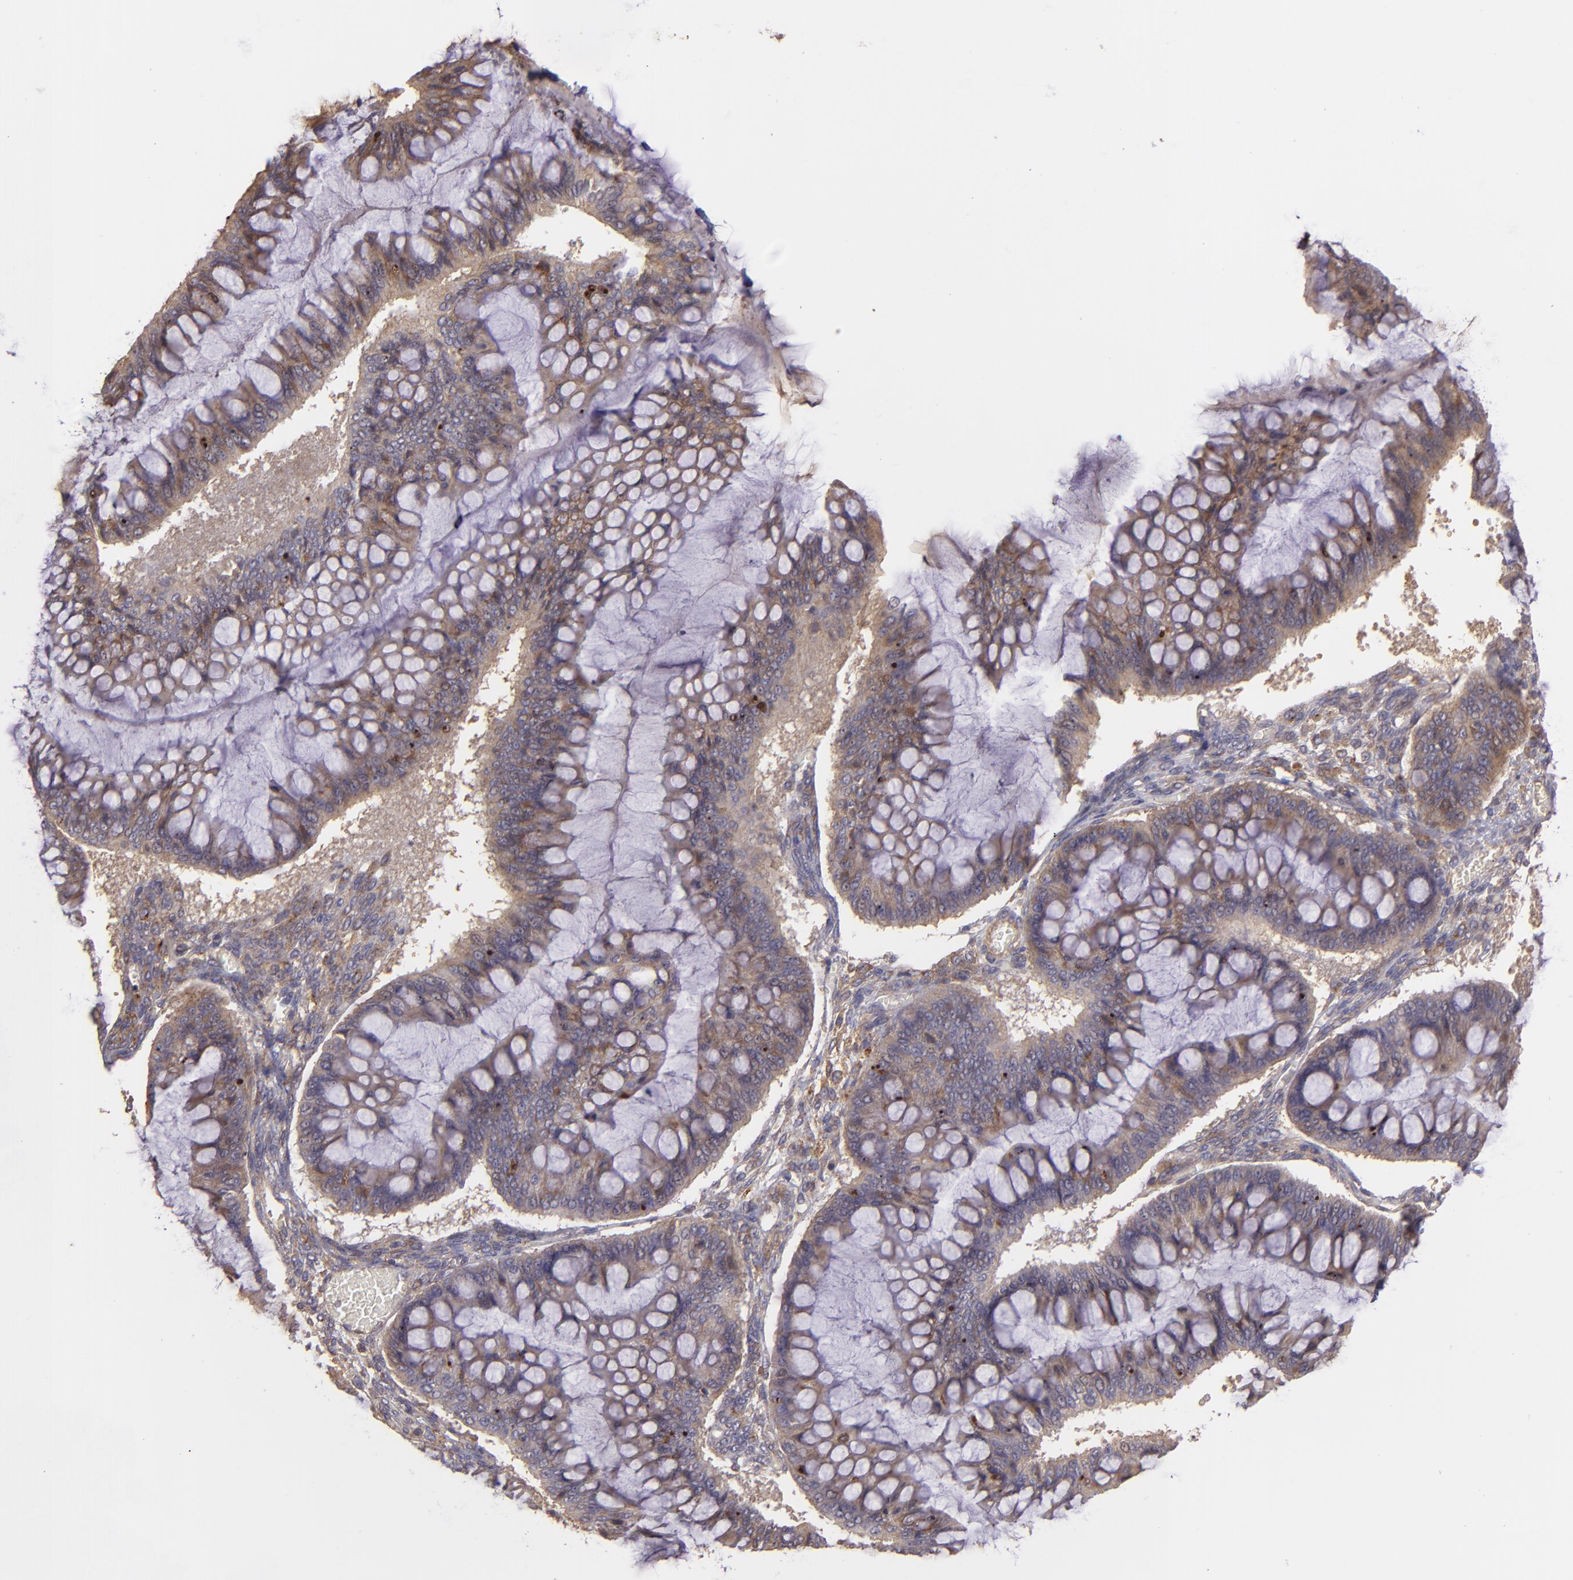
{"staining": {"intensity": "moderate", "quantity": ">75%", "location": "cytoplasmic/membranous"}, "tissue": "ovarian cancer", "cell_type": "Tumor cells", "image_type": "cancer", "snomed": [{"axis": "morphology", "description": "Cystadenocarcinoma, mucinous, NOS"}, {"axis": "topography", "description": "Ovary"}], "caption": "Brown immunohistochemical staining in ovarian mucinous cystadenocarcinoma shows moderate cytoplasmic/membranous expression in about >75% of tumor cells.", "gene": "ECE1", "patient": {"sex": "female", "age": 73}}